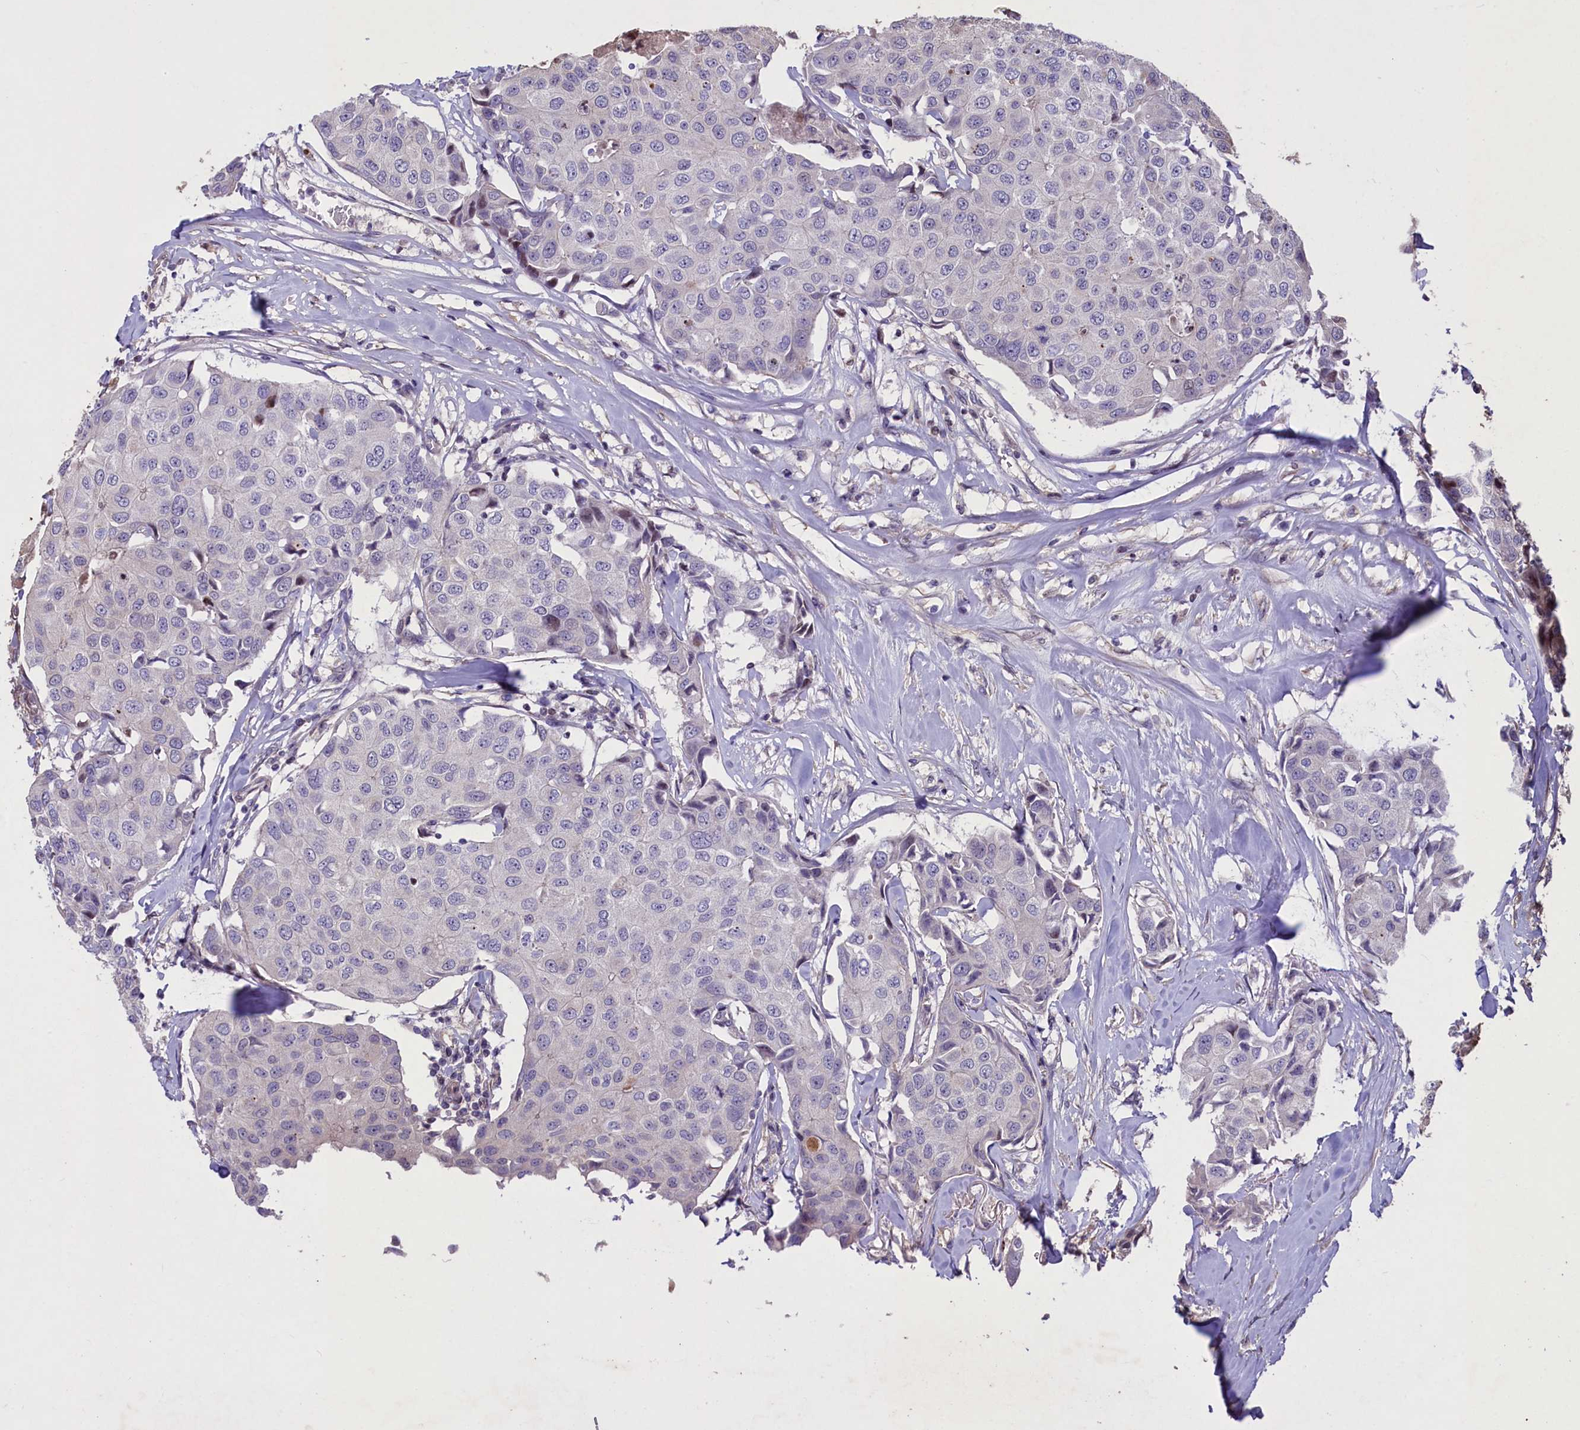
{"staining": {"intensity": "negative", "quantity": "none", "location": "none"}, "tissue": "breast cancer", "cell_type": "Tumor cells", "image_type": "cancer", "snomed": [{"axis": "morphology", "description": "Duct carcinoma"}, {"axis": "topography", "description": "Breast"}], "caption": "Image shows no protein positivity in tumor cells of breast infiltrating ductal carcinoma tissue.", "gene": "MAN2C1", "patient": {"sex": "female", "age": 80}}